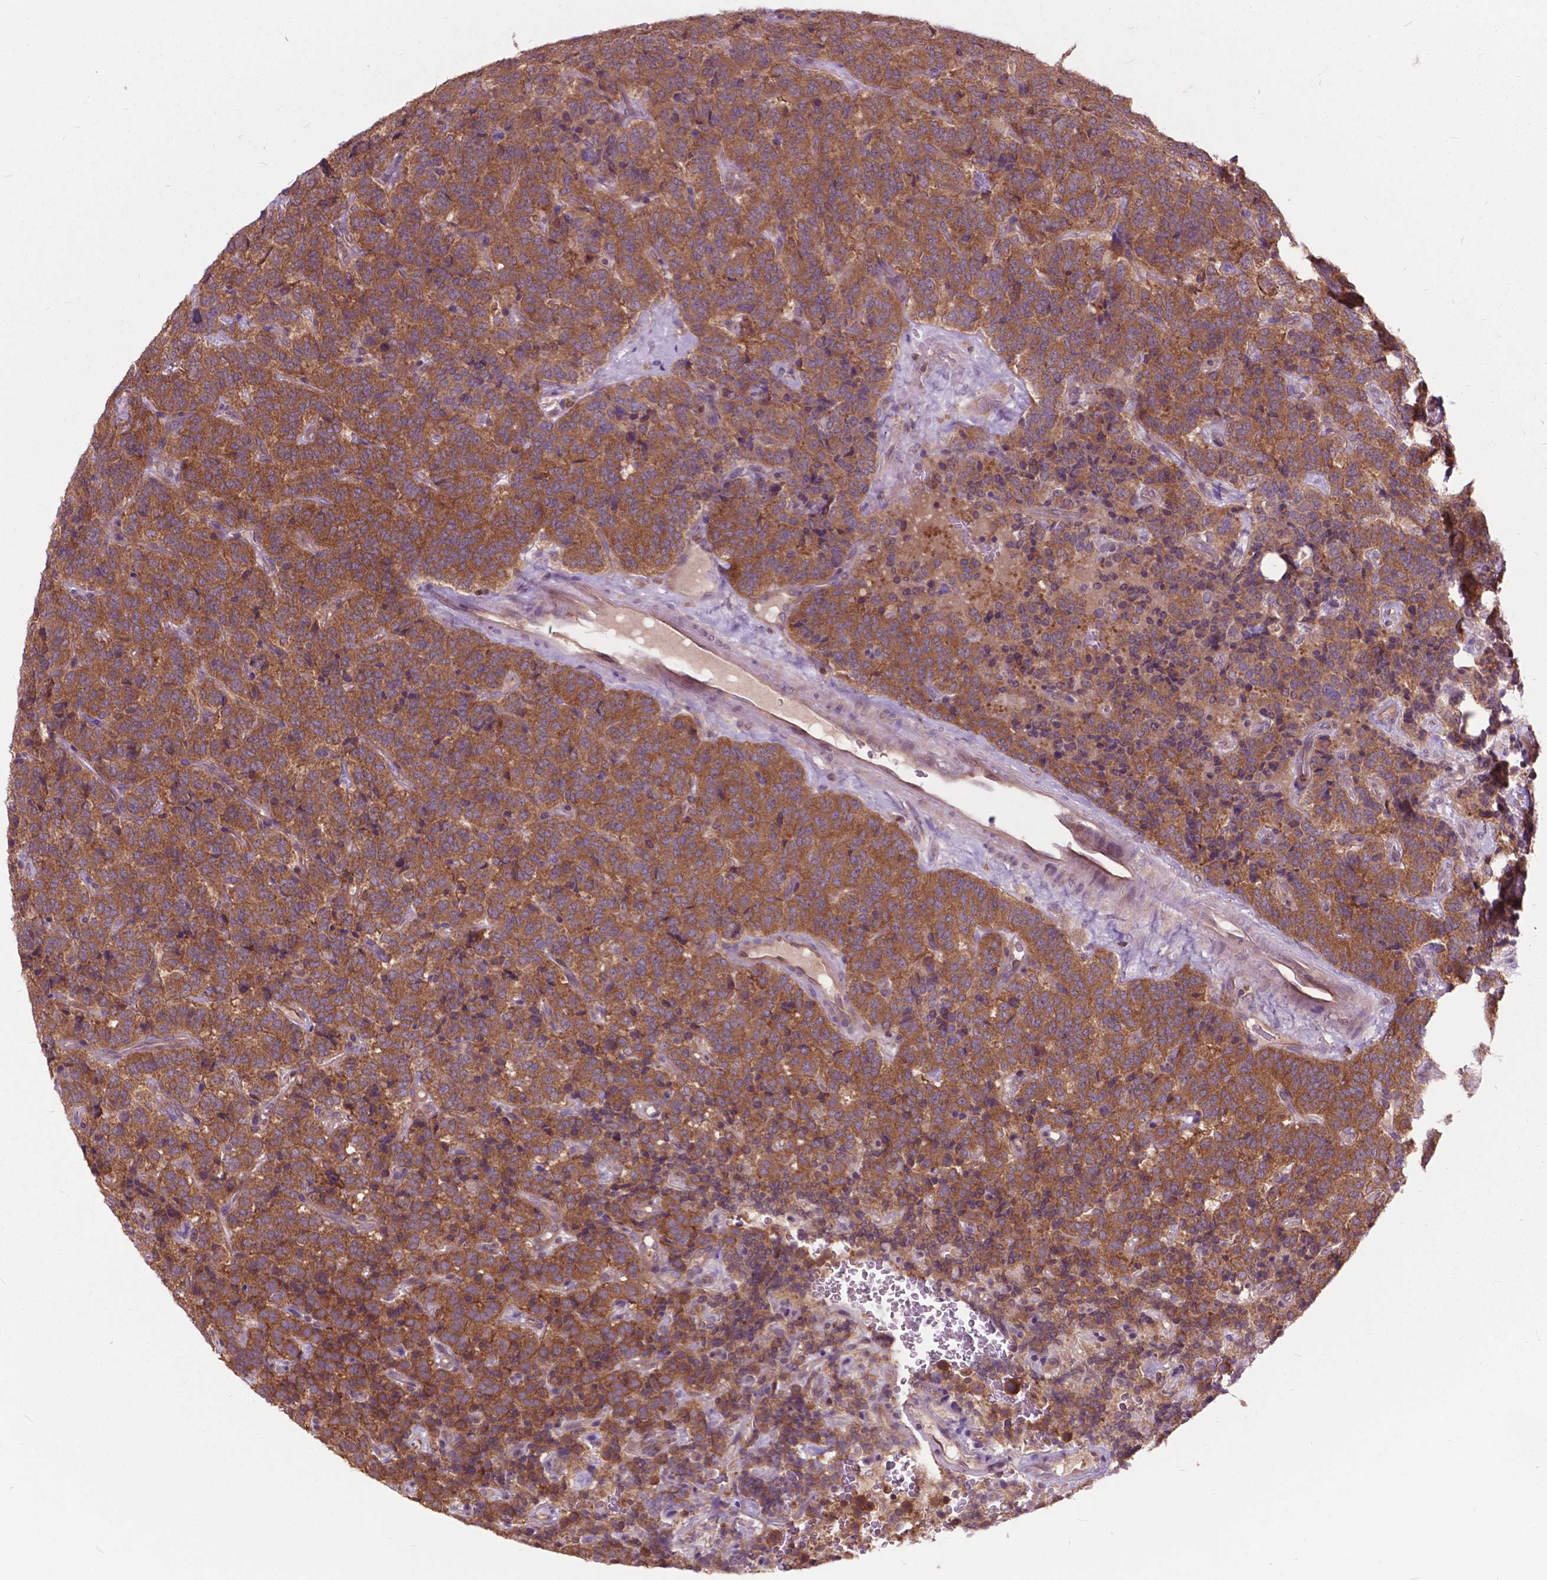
{"staining": {"intensity": "moderate", "quantity": ">75%", "location": "cytoplasmic/membranous"}, "tissue": "carcinoid", "cell_type": "Tumor cells", "image_type": "cancer", "snomed": [{"axis": "morphology", "description": "Carcinoid, malignant, NOS"}, {"axis": "topography", "description": "Pancreas"}], "caption": "Immunohistochemistry (DAB (3,3'-diaminobenzidine)) staining of human malignant carcinoid shows moderate cytoplasmic/membranous protein staining in approximately >75% of tumor cells. The protein is shown in brown color, while the nuclei are stained blue.", "gene": "ARAF", "patient": {"sex": "male", "age": 36}}